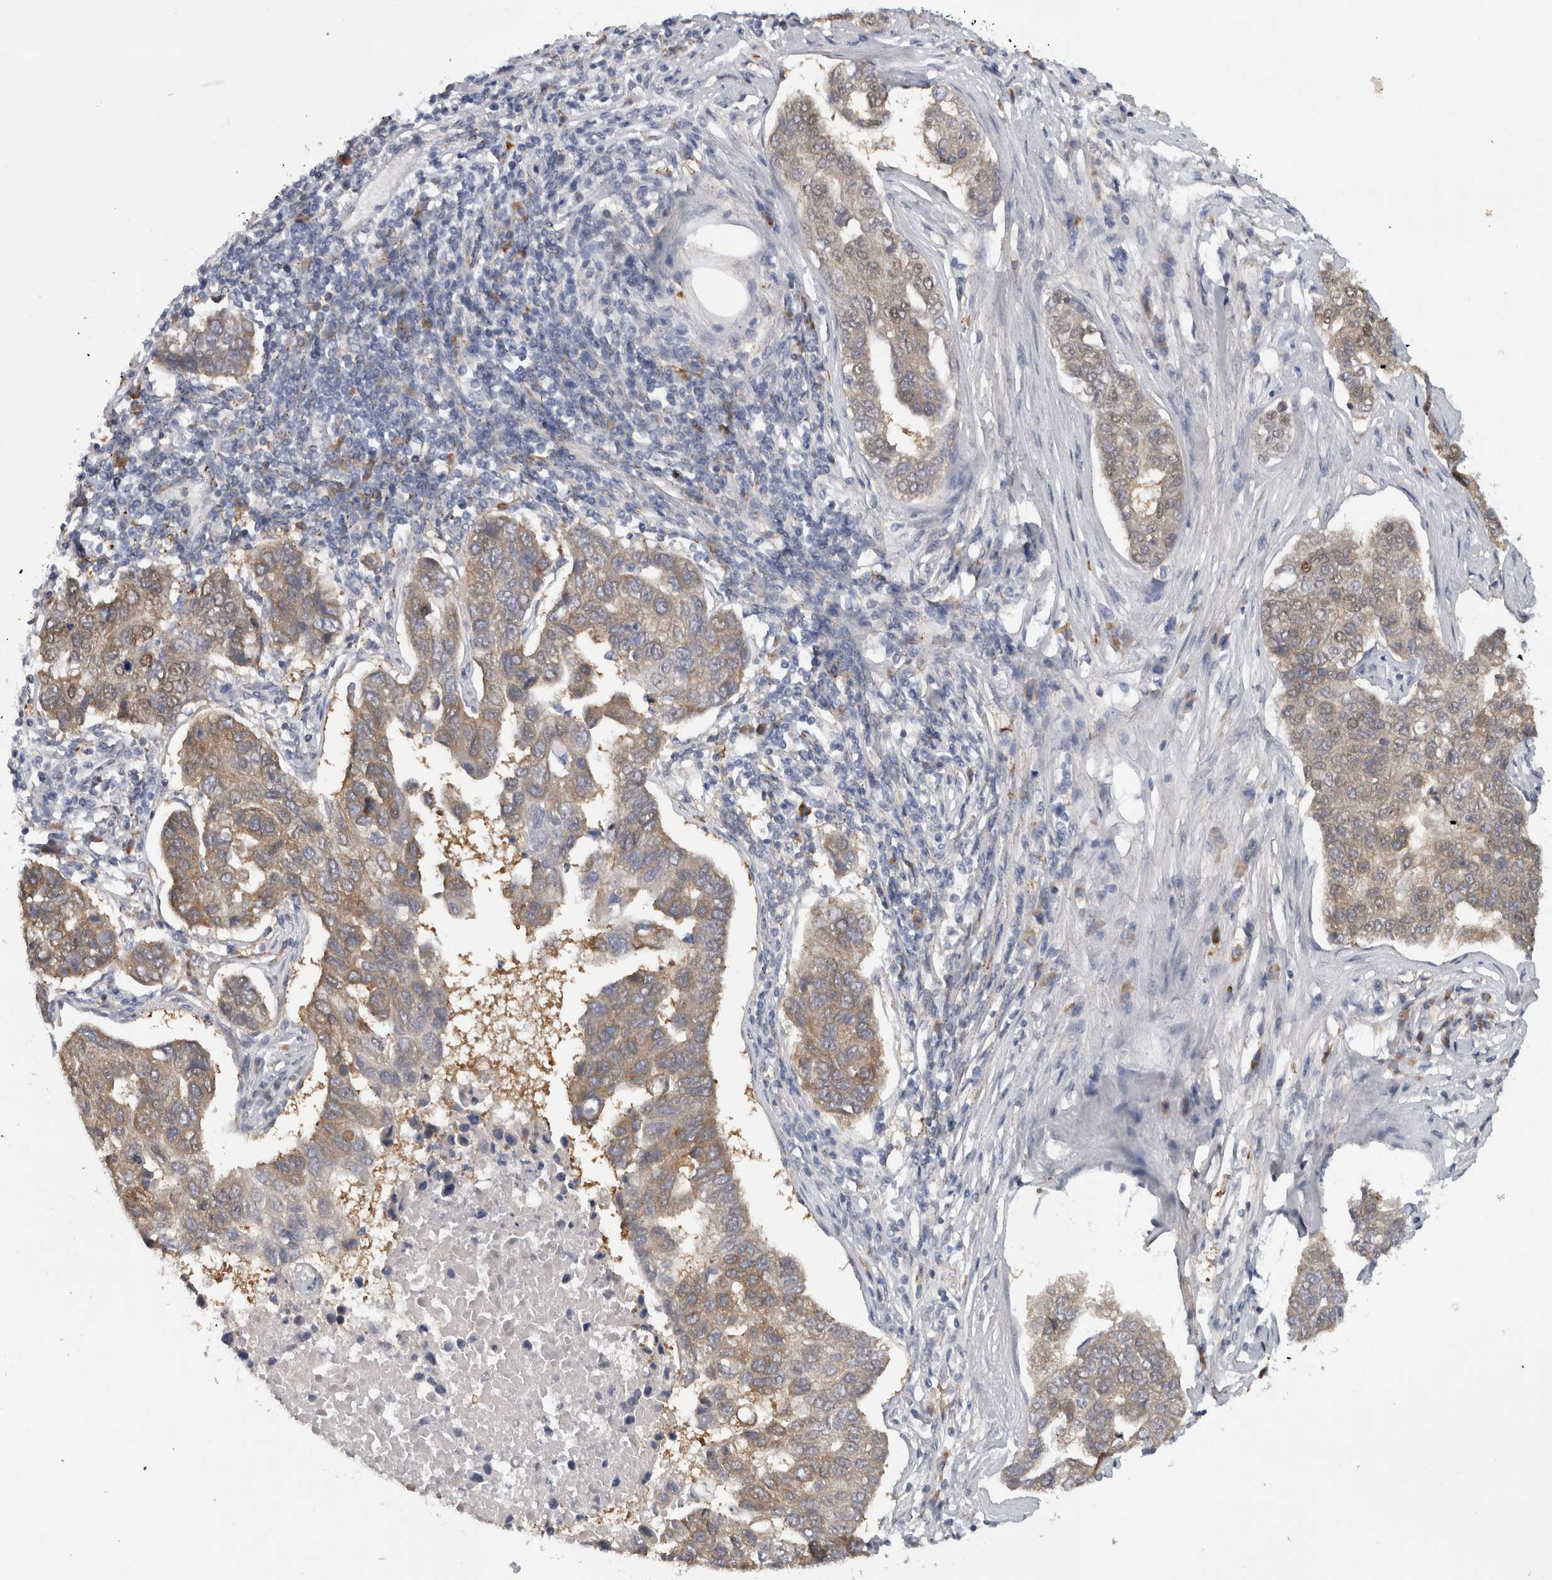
{"staining": {"intensity": "weak", "quantity": ">75%", "location": "cytoplasmic/membranous,nuclear"}, "tissue": "pancreatic cancer", "cell_type": "Tumor cells", "image_type": "cancer", "snomed": [{"axis": "morphology", "description": "Adenocarcinoma, NOS"}, {"axis": "topography", "description": "Pancreas"}], "caption": "Immunohistochemistry of human pancreatic cancer (adenocarcinoma) reveals low levels of weak cytoplasmic/membranous and nuclear staining in about >75% of tumor cells.", "gene": "DYRK2", "patient": {"sex": "female", "age": 61}}